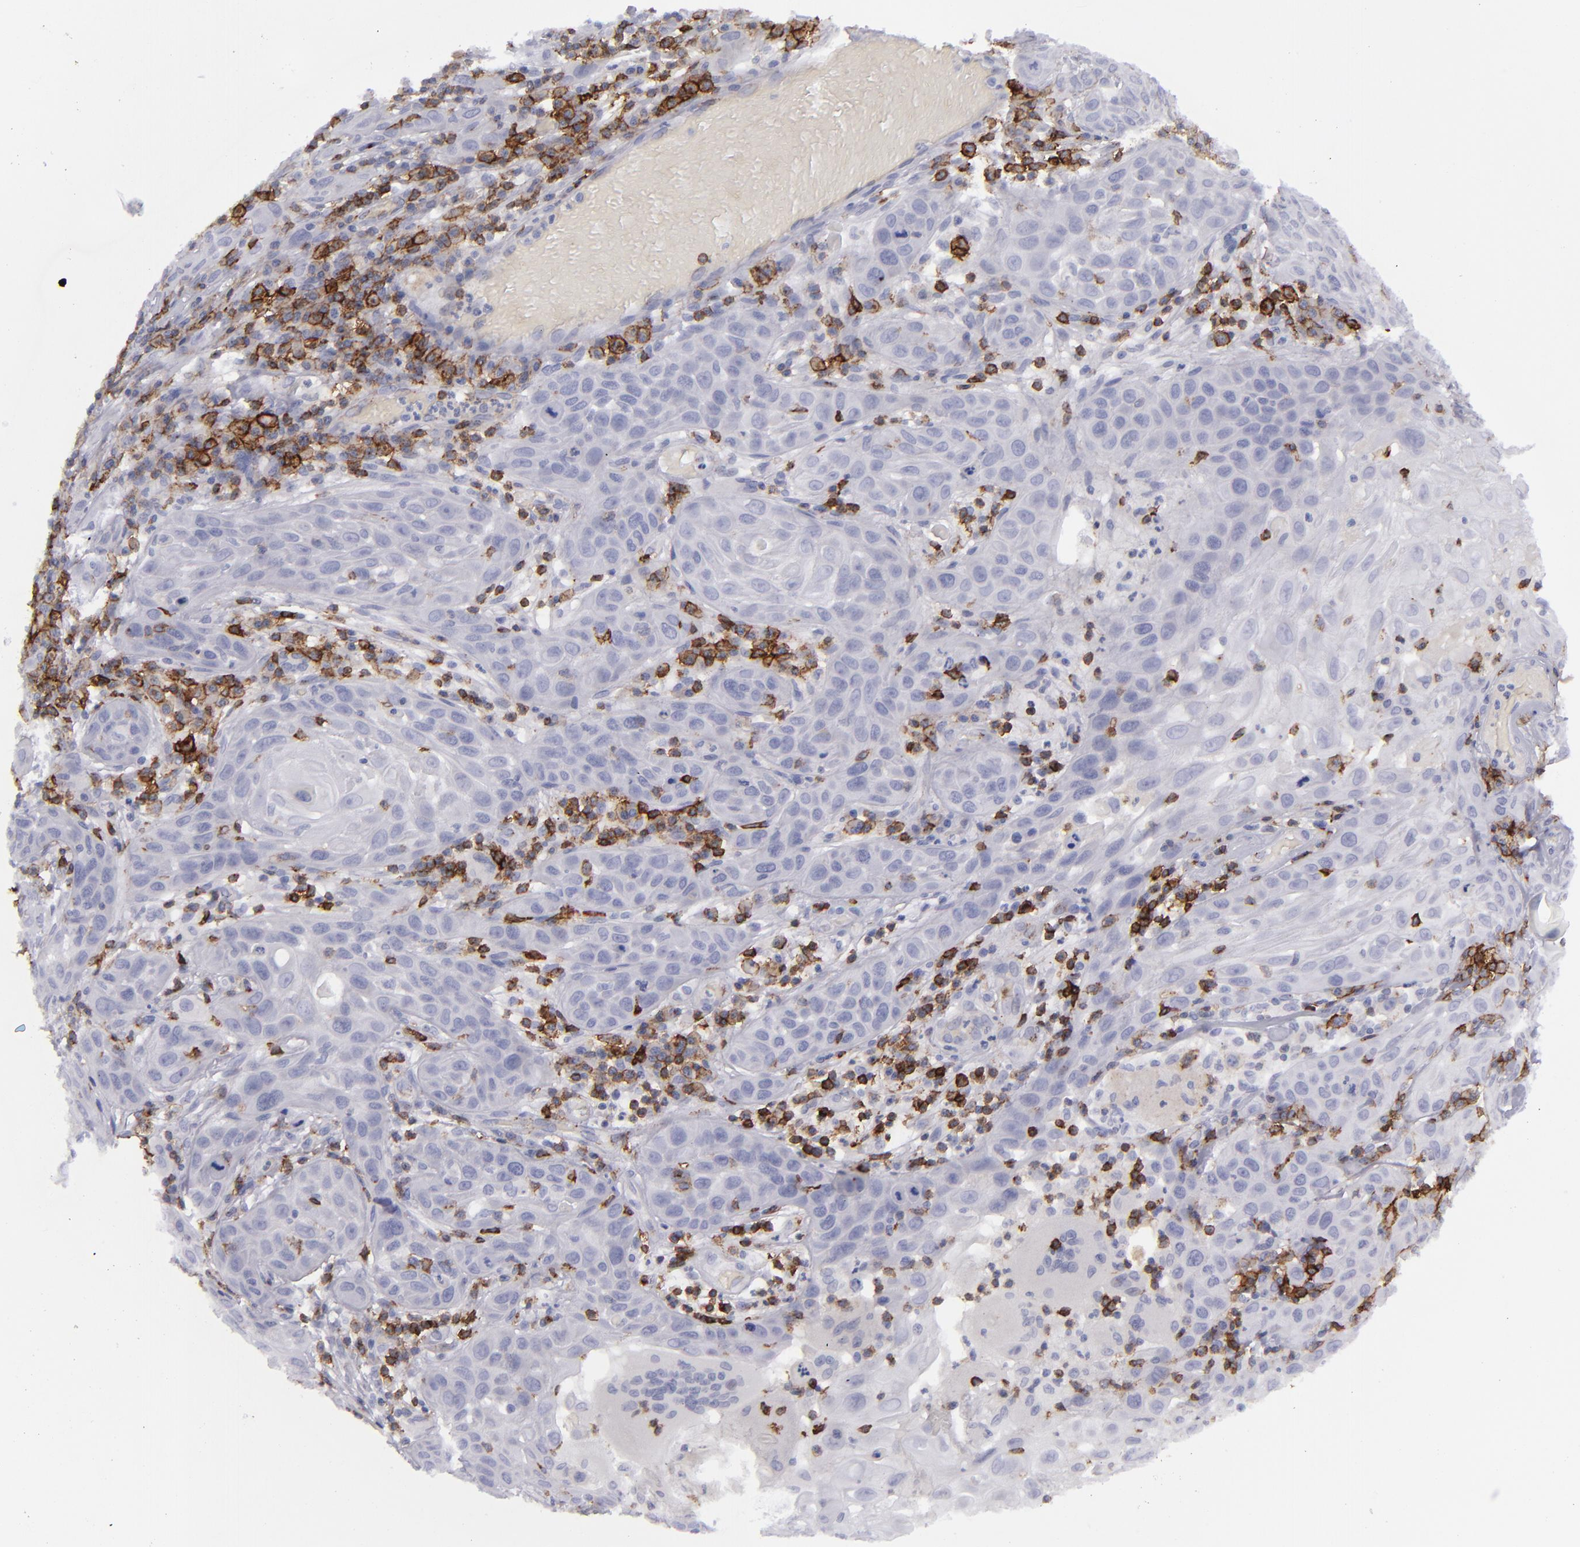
{"staining": {"intensity": "negative", "quantity": "none", "location": "none"}, "tissue": "skin cancer", "cell_type": "Tumor cells", "image_type": "cancer", "snomed": [{"axis": "morphology", "description": "Squamous cell carcinoma, NOS"}, {"axis": "topography", "description": "Skin"}], "caption": "Protein analysis of squamous cell carcinoma (skin) demonstrates no significant expression in tumor cells.", "gene": "CD27", "patient": {"sex": "male", "age": 84}}